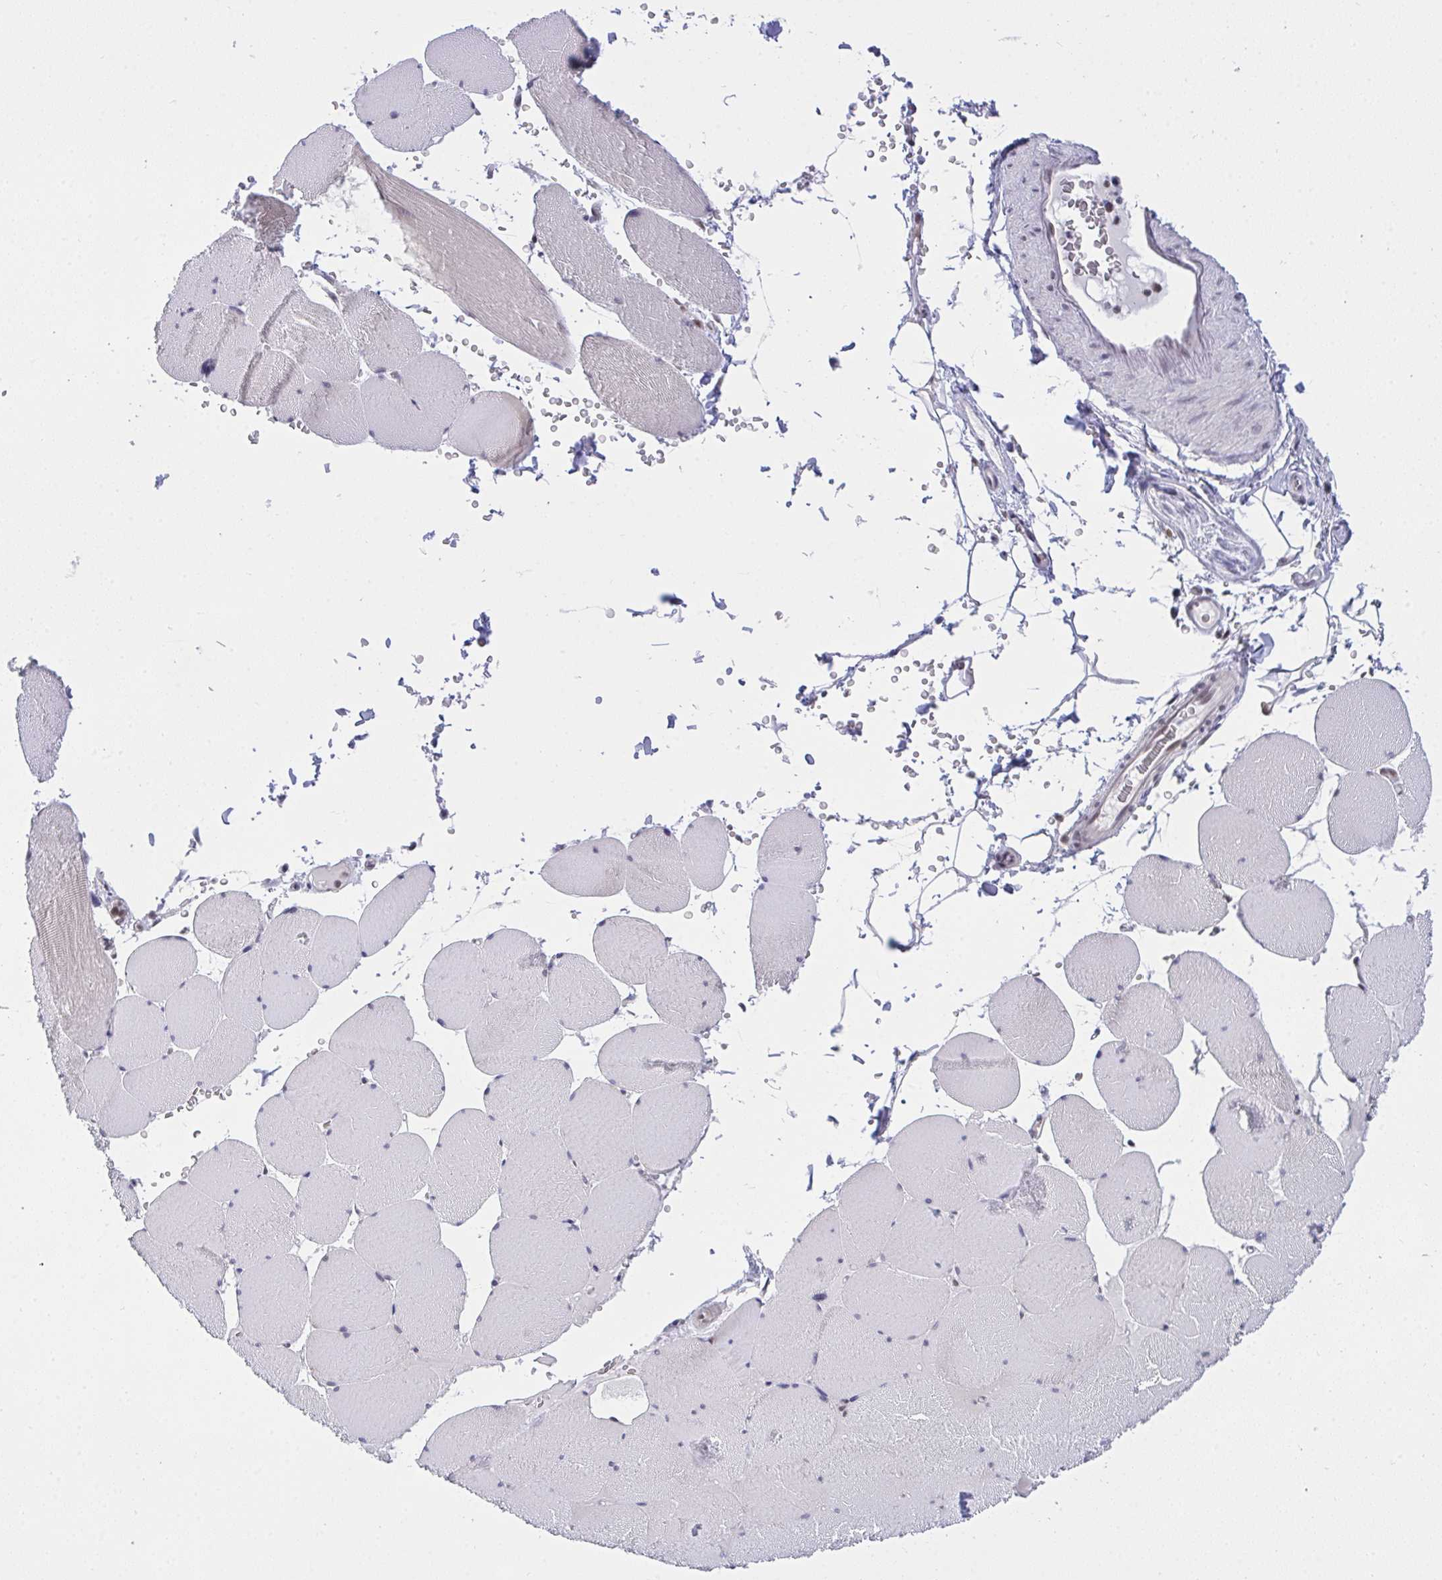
{"staining": {"intensity": "weak", "quantity": "<25%", "location": "cytoplasmic/membranous"}, "tissue": "skeletal muscle", "cell_type": "Myocytes", "image_type": "normal", "snomed": [{"axis": "morphology", "description": "Normal tissue, NOS"}, {"axis": "topography", "description": "Skeletal muscle"}, {"axis": "topography", "description": "Head-Neck"}], "caption": "This is an immunohistochemistry (IHC) histopathology image of normal skeletal muscle. There is no staining in myocytes.", "gene": "RFC4", "patient": {"sex": "male", "age": 66}}